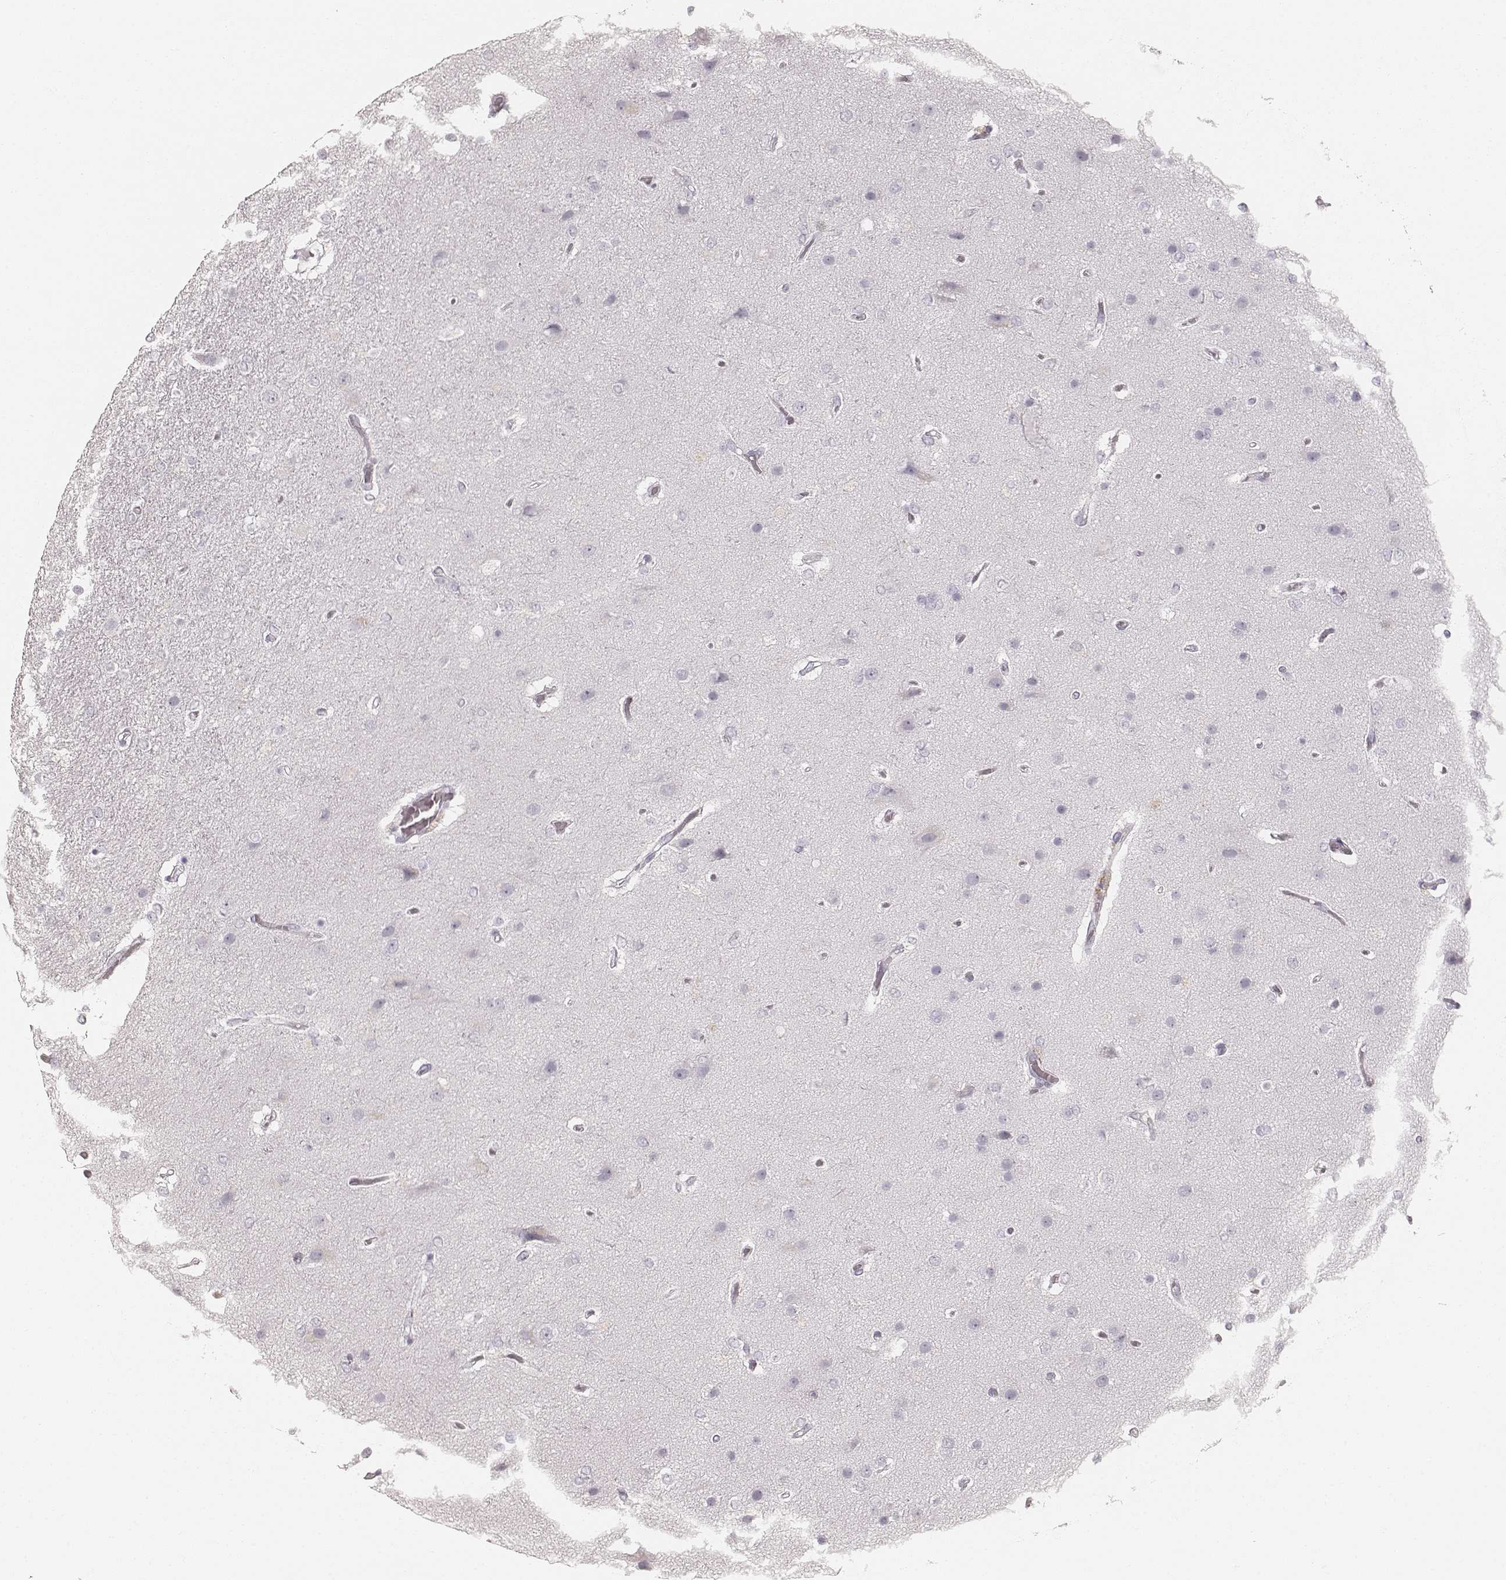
{"staining": {"intensity": "negative", "quantity": "none", "location": "none"}, "tissue": "glioma", "cell_type": "Tumor cells", "image_type": "cancer", "snomed": [{"axis": "morphology", "description": "Glioma, malignant, High grade"}, {"axis": "topography", "description": "Brain"}], "caption": "DAB immunohistochemical staining of malignant glioma (high-grade) demonstrates no significant expression in tumor cells. (DAB (3,3'-diaminobenzidine) immunohistochemistry, high magnification).", "gene": "KRT34", "patient": {"sex": "female", "age": 61}}